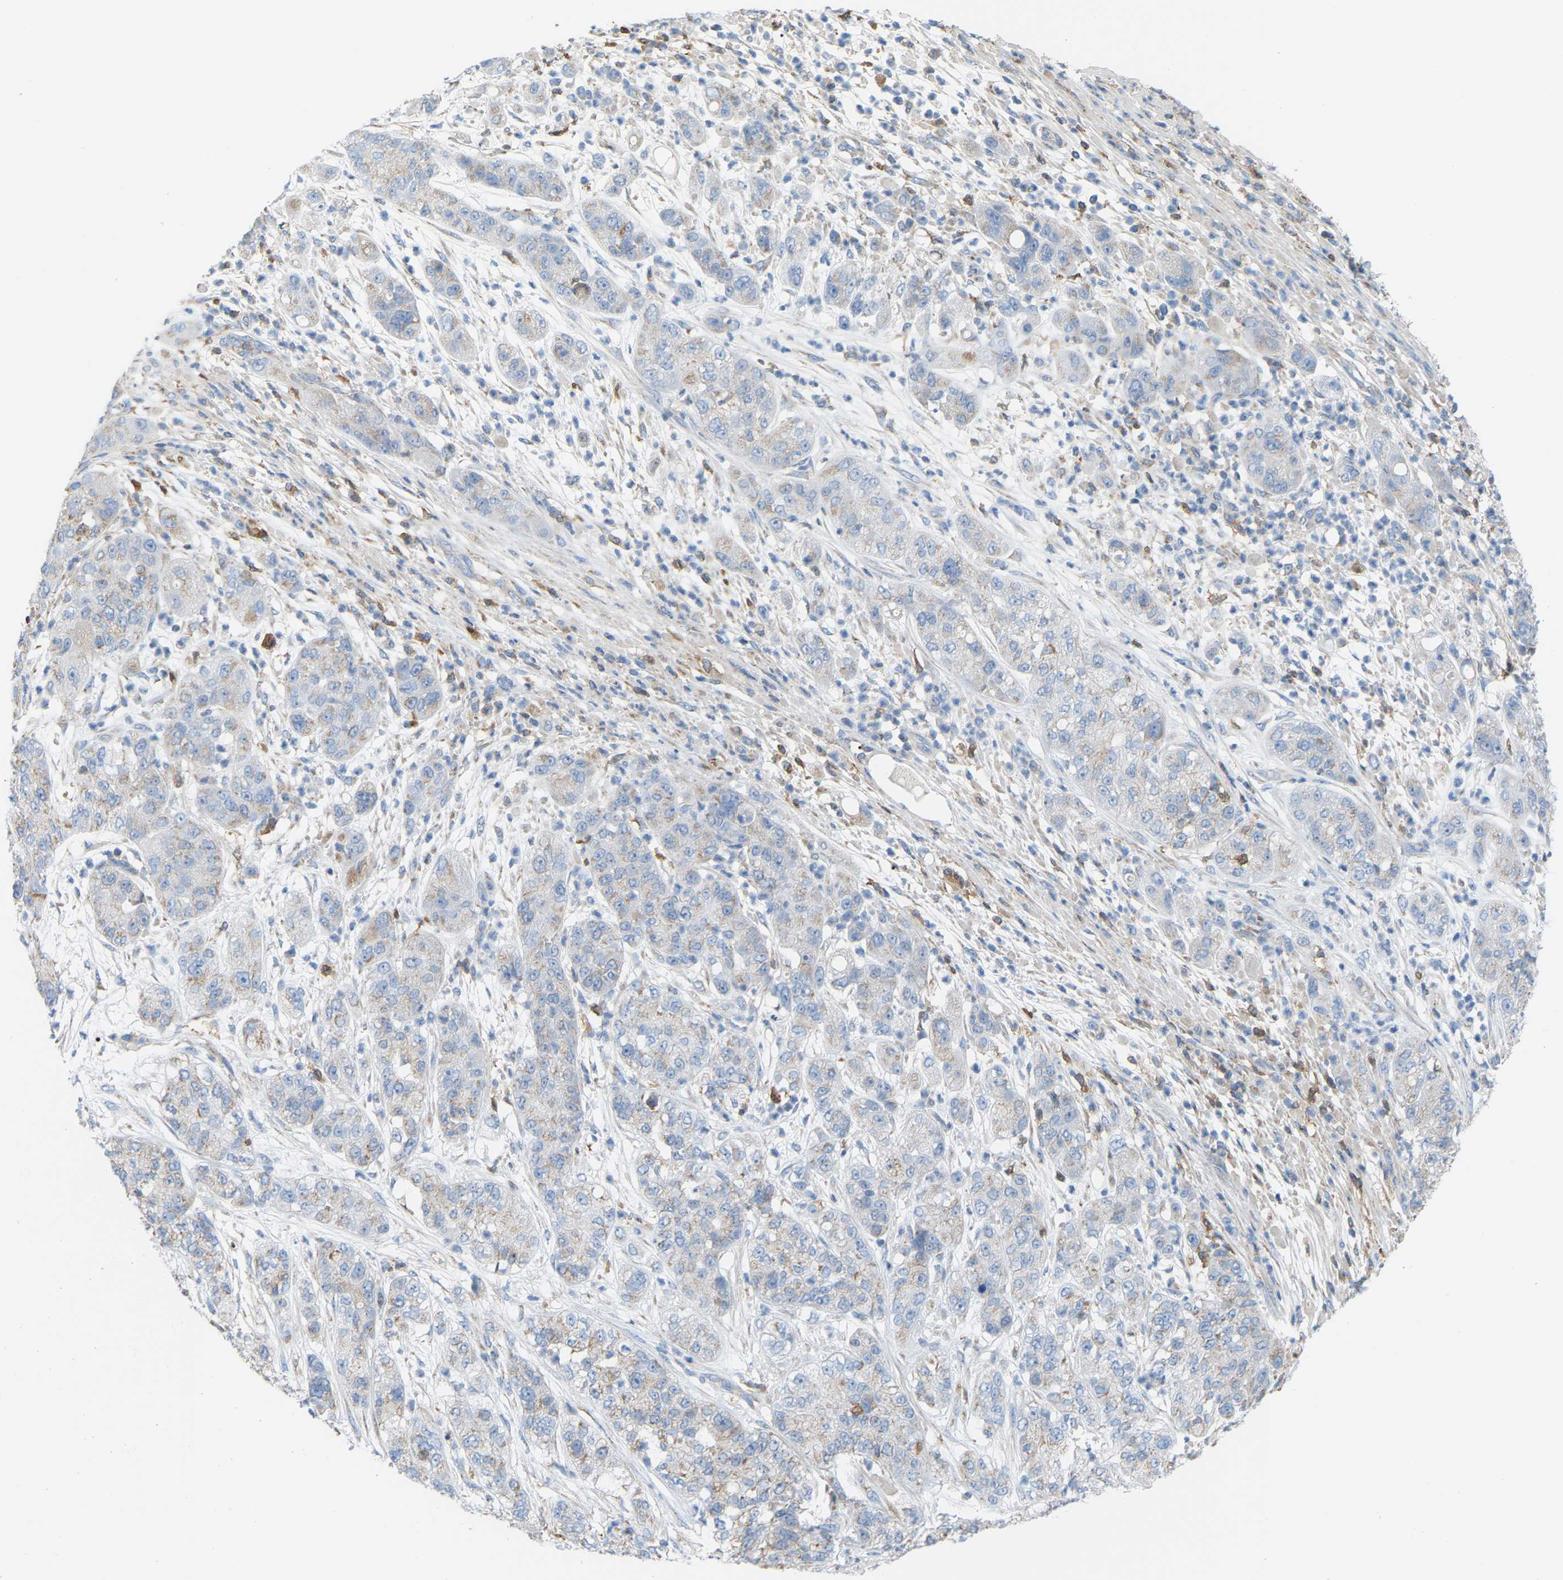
{"staining": {"intensity": "negative", "quantity": "none", "location": "none"}, "tissue": "pancreatic cancer", "cell_type": "Tumor cells", "image_type": "cancer", "snomed": [{"axis": "morphology", "description": "Adenocarcinoma, NOS"}, {"axis": "topography", "description": "Pancreas"}], "caption": "The micrograph shows no staining of tumor cells in pancreatic adenocarcinoma.", "gene": "CROT", "patient": {"sex": "female", "age": 78}}